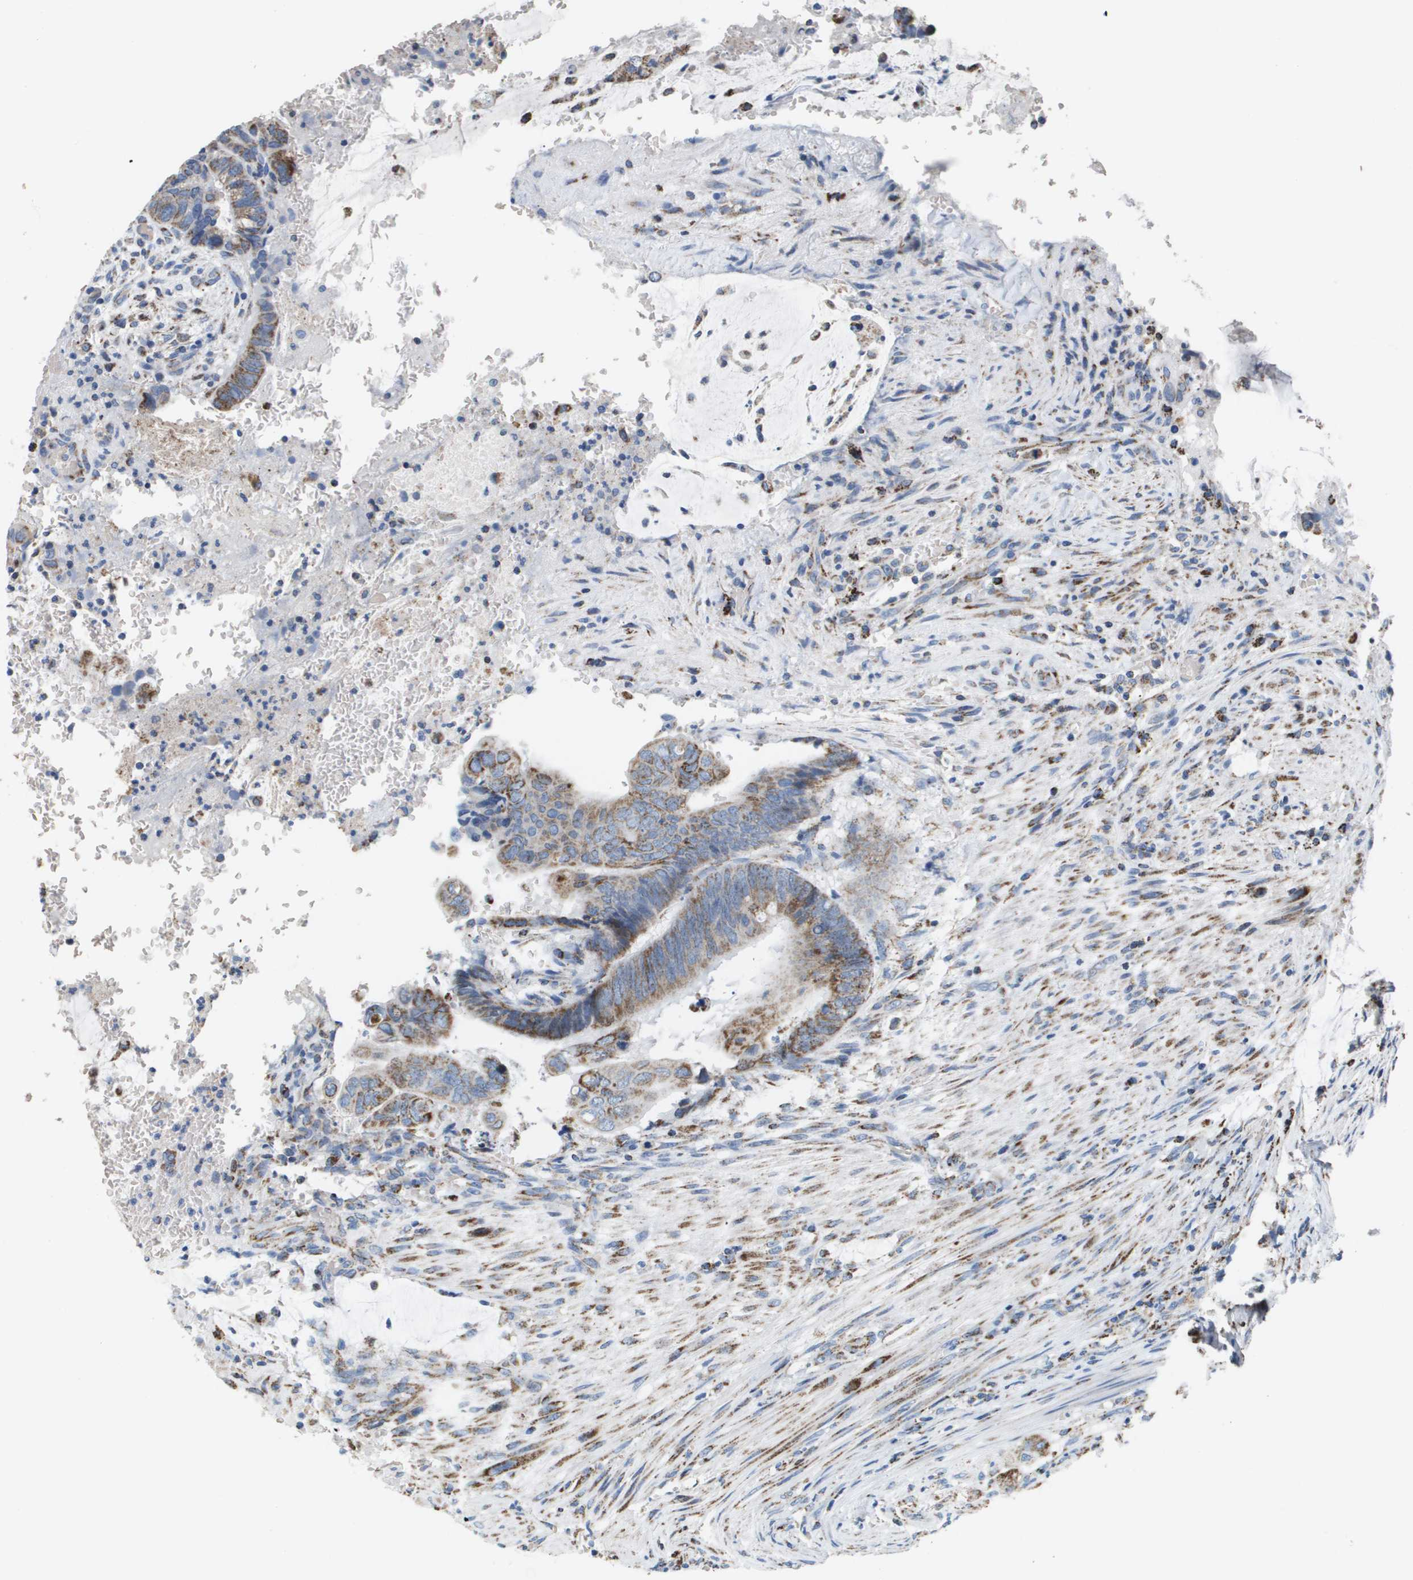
{"staining": {"intensity": "strong", "quantity": ">75%", "location": "cytoplasmic/membranous"}, "tissue": "colorectal cancer", "cell_type": "Tumor cells", "image_type": "cancer", "snomed": [{"axis": "morphology", "description": "Normal tissue, NOS"}, {"axis": "morphology", "description": "Adenocarcinoma, NOS"}, {"axis": "topography", "description": "Rectum"}], "caption": "Immunohistochemistry (IHC) histopathology image of adenocarcinoma (colorectal) stained for a protein (brown), which demonstrates high levels of strong cytoplasmic/membranous expression in approximately >75% of tumor cells.", "gene": "ATP5F1B", "patient": {"sex": "male", "age": 92}}